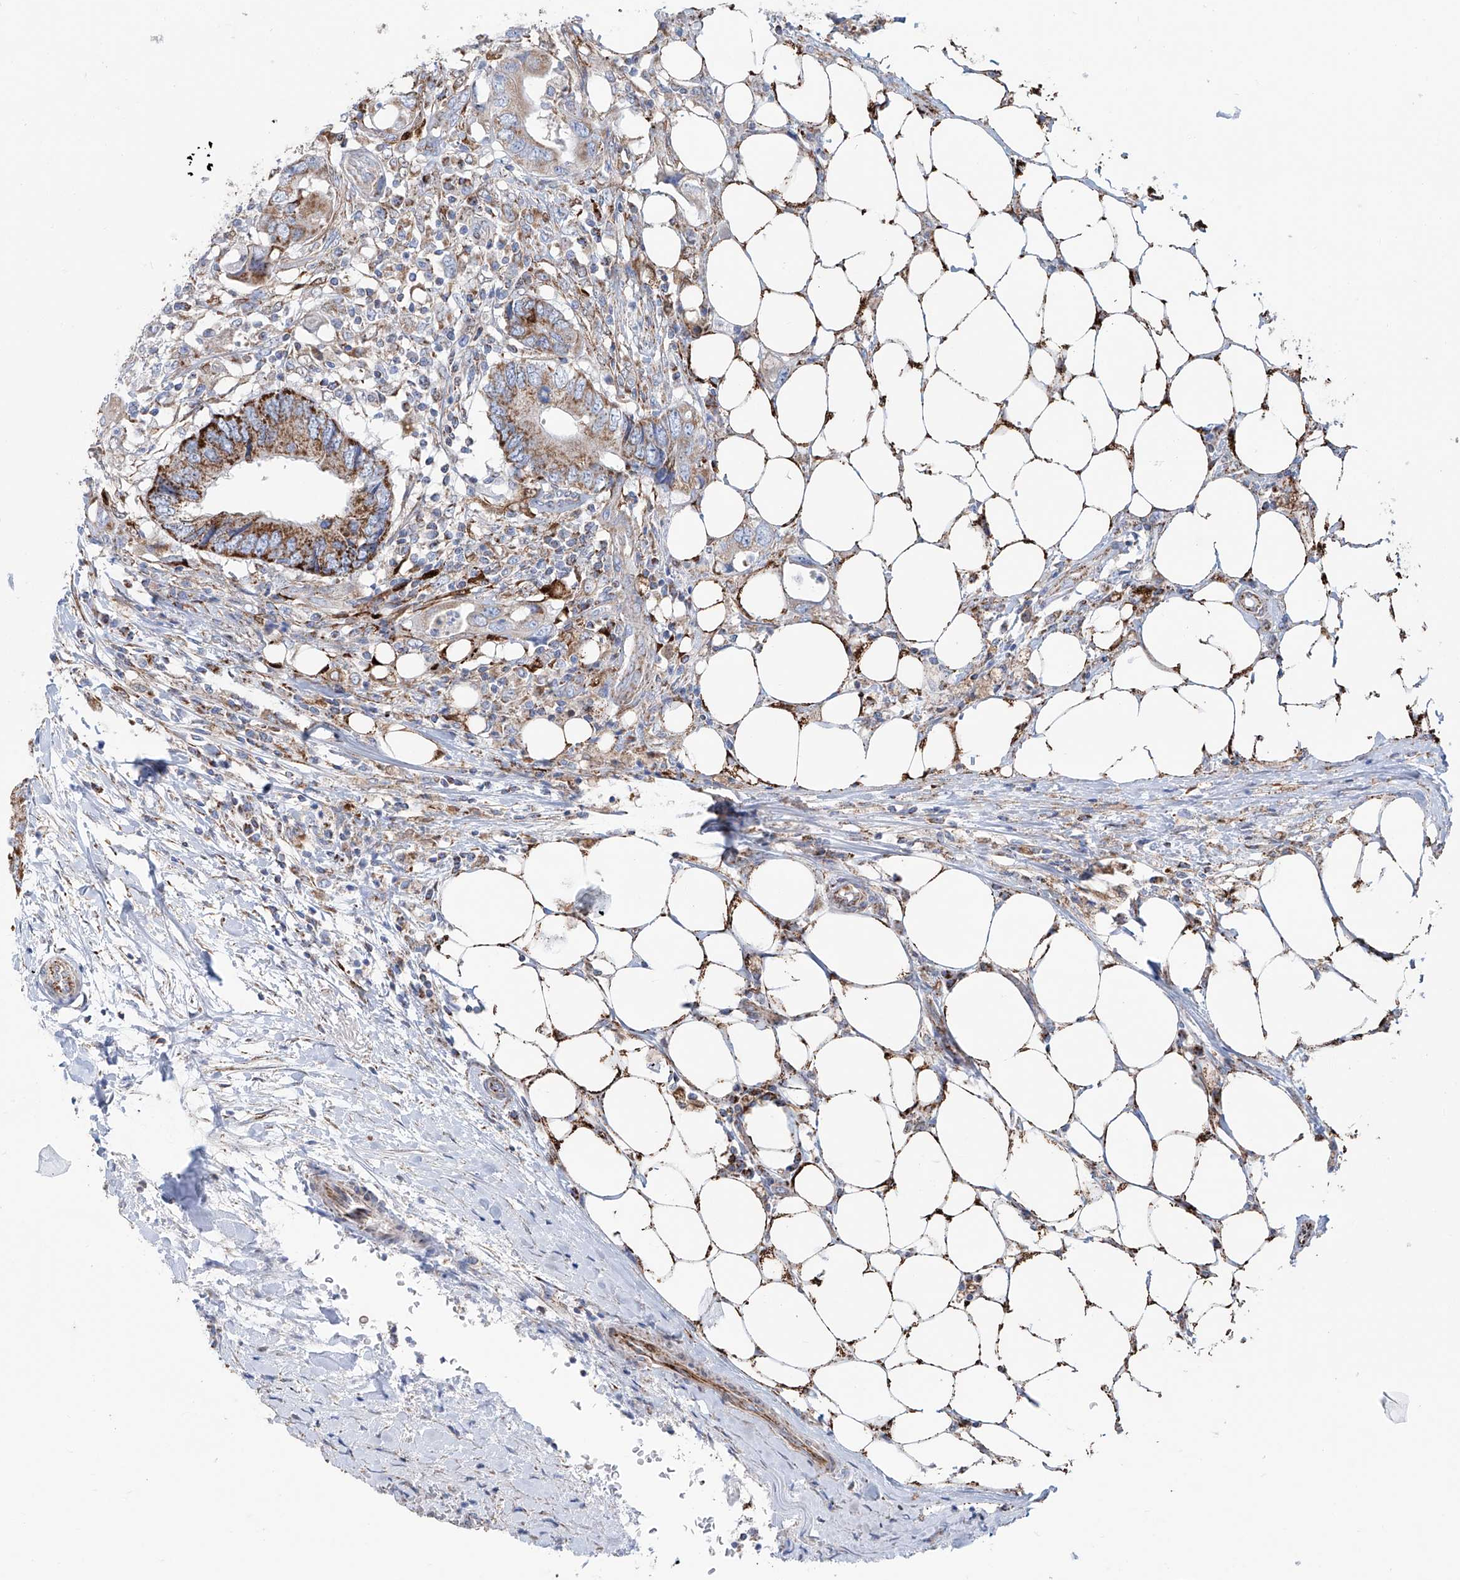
{"staining": {"intensity": "strong", "quantity": "25%-75%", "location": "cytoplasmic/membranous"}, "tissue": "colorectal cancer", "cell_type": "Tumor cells", "image_type": "cancer", "snomed": [{"axis": "morphology", "description": "Adenocarcinoma, NOS"}, {"axis": "topography", "description": "Colon"}], "caption": "This is a micrograph of immunohistochemistry (IHC) staining of colorectal adenocarcinoma, which shows strong expression in the cytoplasmic/membranous of tumor cells.", "gene": "ALDH6A1", "patient": {"sex": "male", "age": 71}}